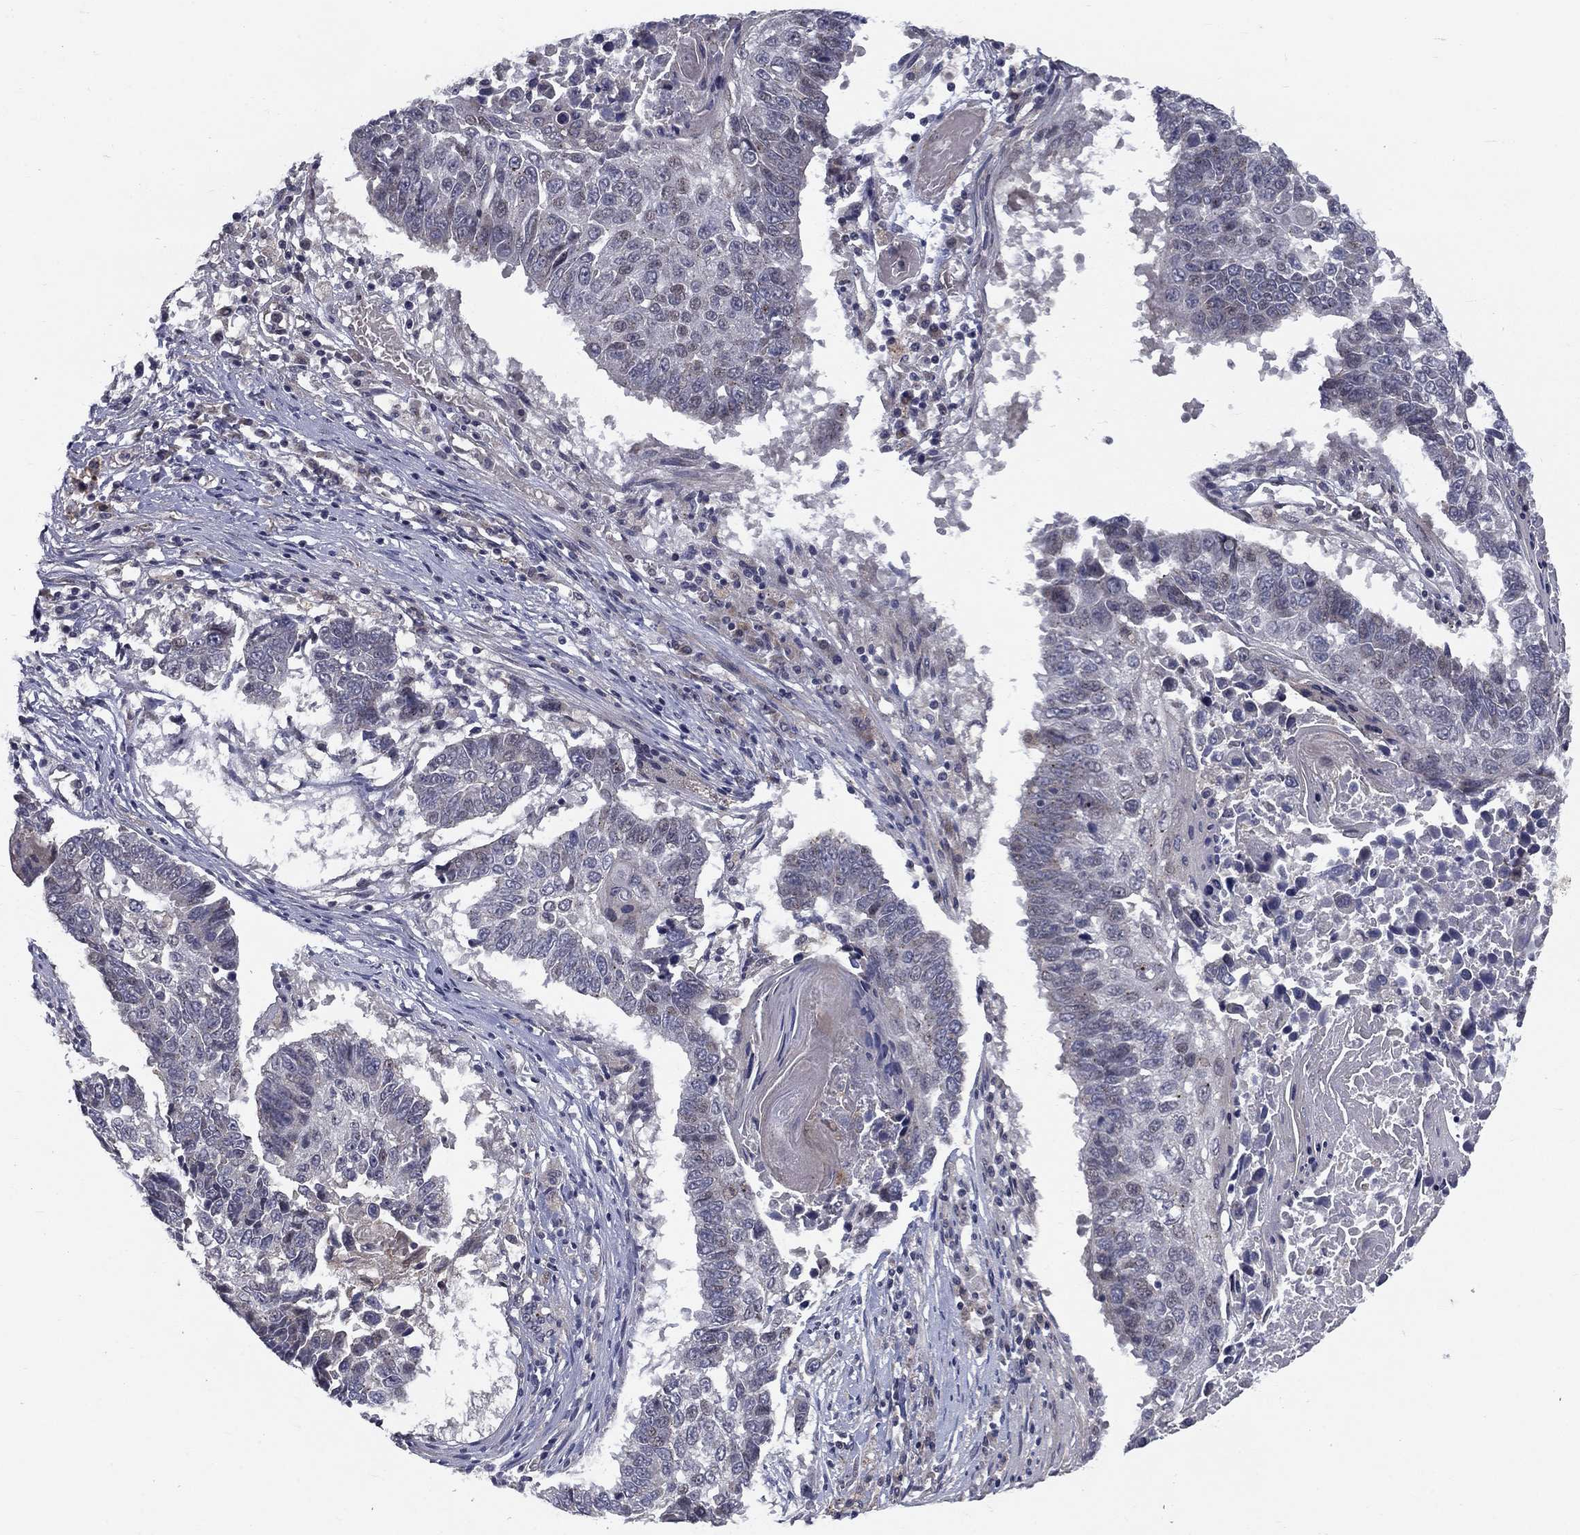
{"staining": {"intensity": "negative", "quantity": "none", "location": "none"}, "tissue": "lung cancer", "cell_type": "Tumor cells", "image_type": "cancer", "snomed": [{"axis": "morphology", "description": "Squamous cell carcinoma, NOS"}, {"axis": "topography", "description": "Lung"}], "caption": "The immunohistochemistry image has no significant staining in tumor cells of lung cancer (squamous cell carcinoma) tissue. (DAB (3,3'-diaminobenzidine) immunohistochemistry (IHC), high magnification).", "gene": "FAM3B", "patient": {"sex": "male", "age": 73}}